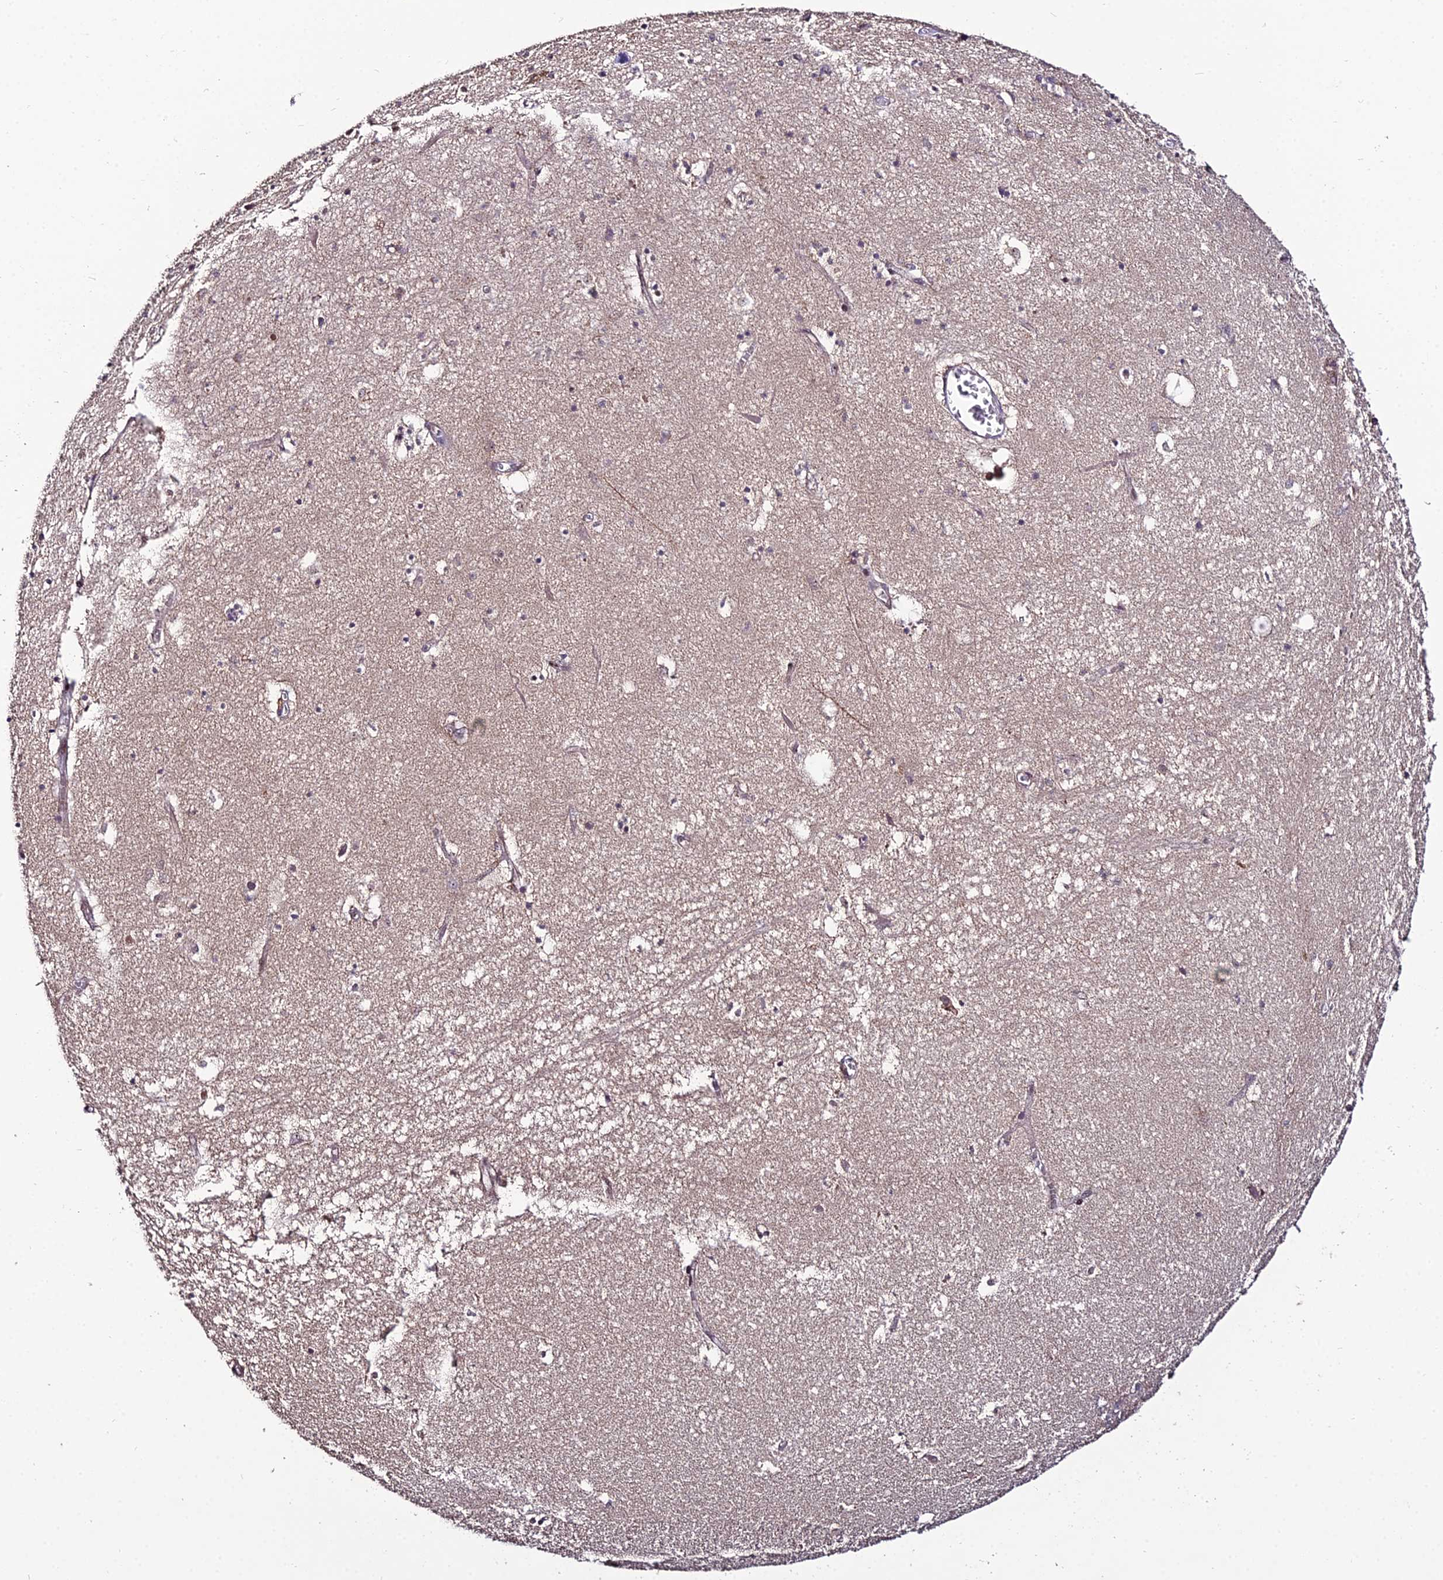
{"staining": {"intensity": "negative", "quantity": "none", "location": "none"}, "tissue": "hippocampus", "cell_type": "Glial cells", "image_type": "normal", "snomed": [{"axis": "morphology", "description": "Normal tissue, NOS"}, {"axis": "topography", "description": "Hippocampus"}], "caption": "This histopathology image is of normal hippocampus stained with immunohistochemistry (IHC) to label a protein in brown with the nuclei are counter-stained blue. There is no positivity in glial cells. Nuclei are stained in blue.", "gene": "CIB3", "patient": {"sex": "female", "age": 64}}